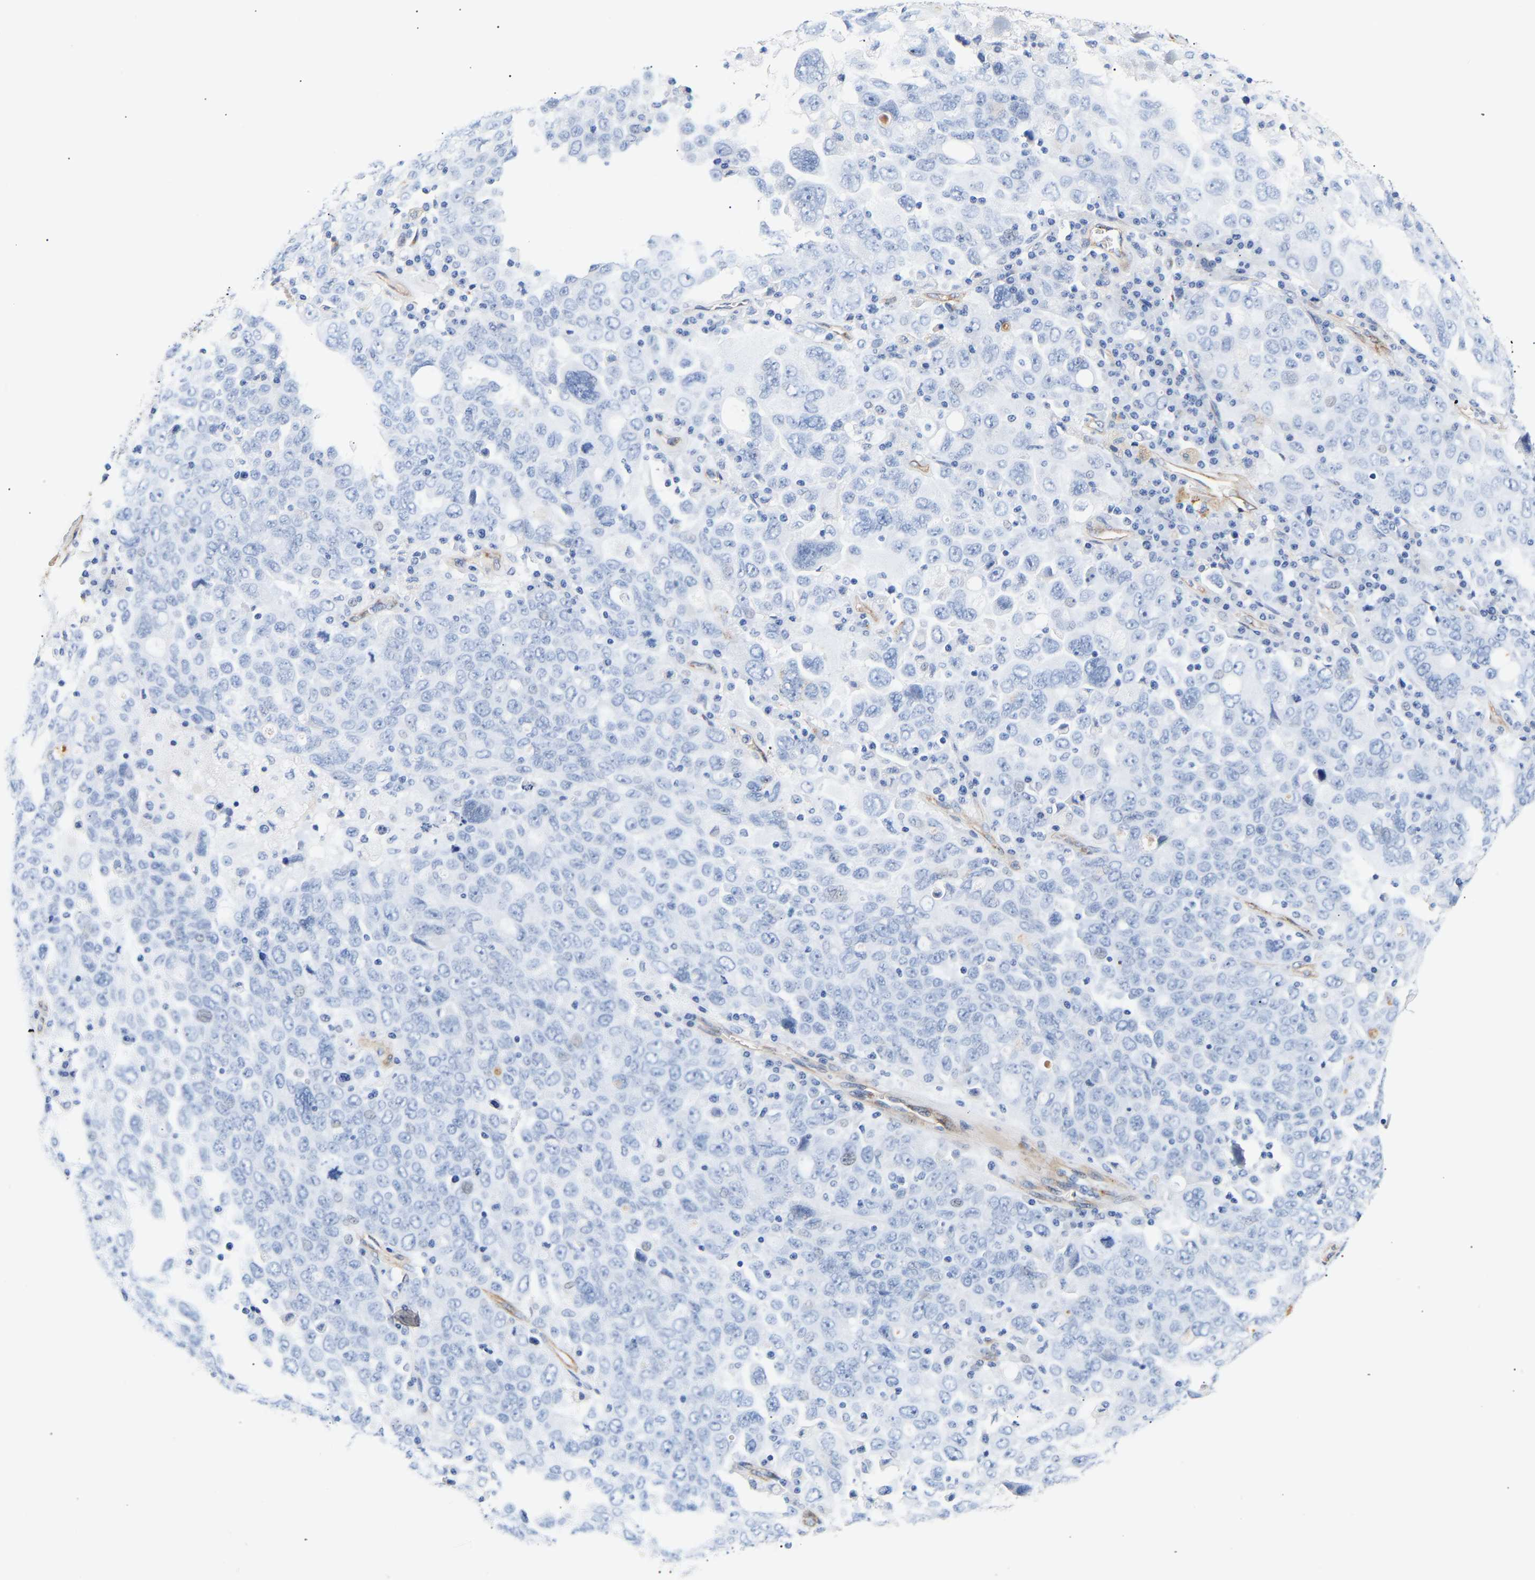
{"staining": {"intensity": "negative", "quantity": "none", "location": "none"}, "tissue": "ovarian cancer", "cell_type": "Tumor cells", "image_type": "cancer", "snomed": [{"axis": "morphology", "description": "Carcinoma, endometroid"}, {"axis": "topography", "description": "Ovary"}], "caption": "There is no significant positivity in tumor cells of ovarian endometroid carcinoma.", "gene": "IGFBP7", "patient": {"sex": "female", "age": 62}}